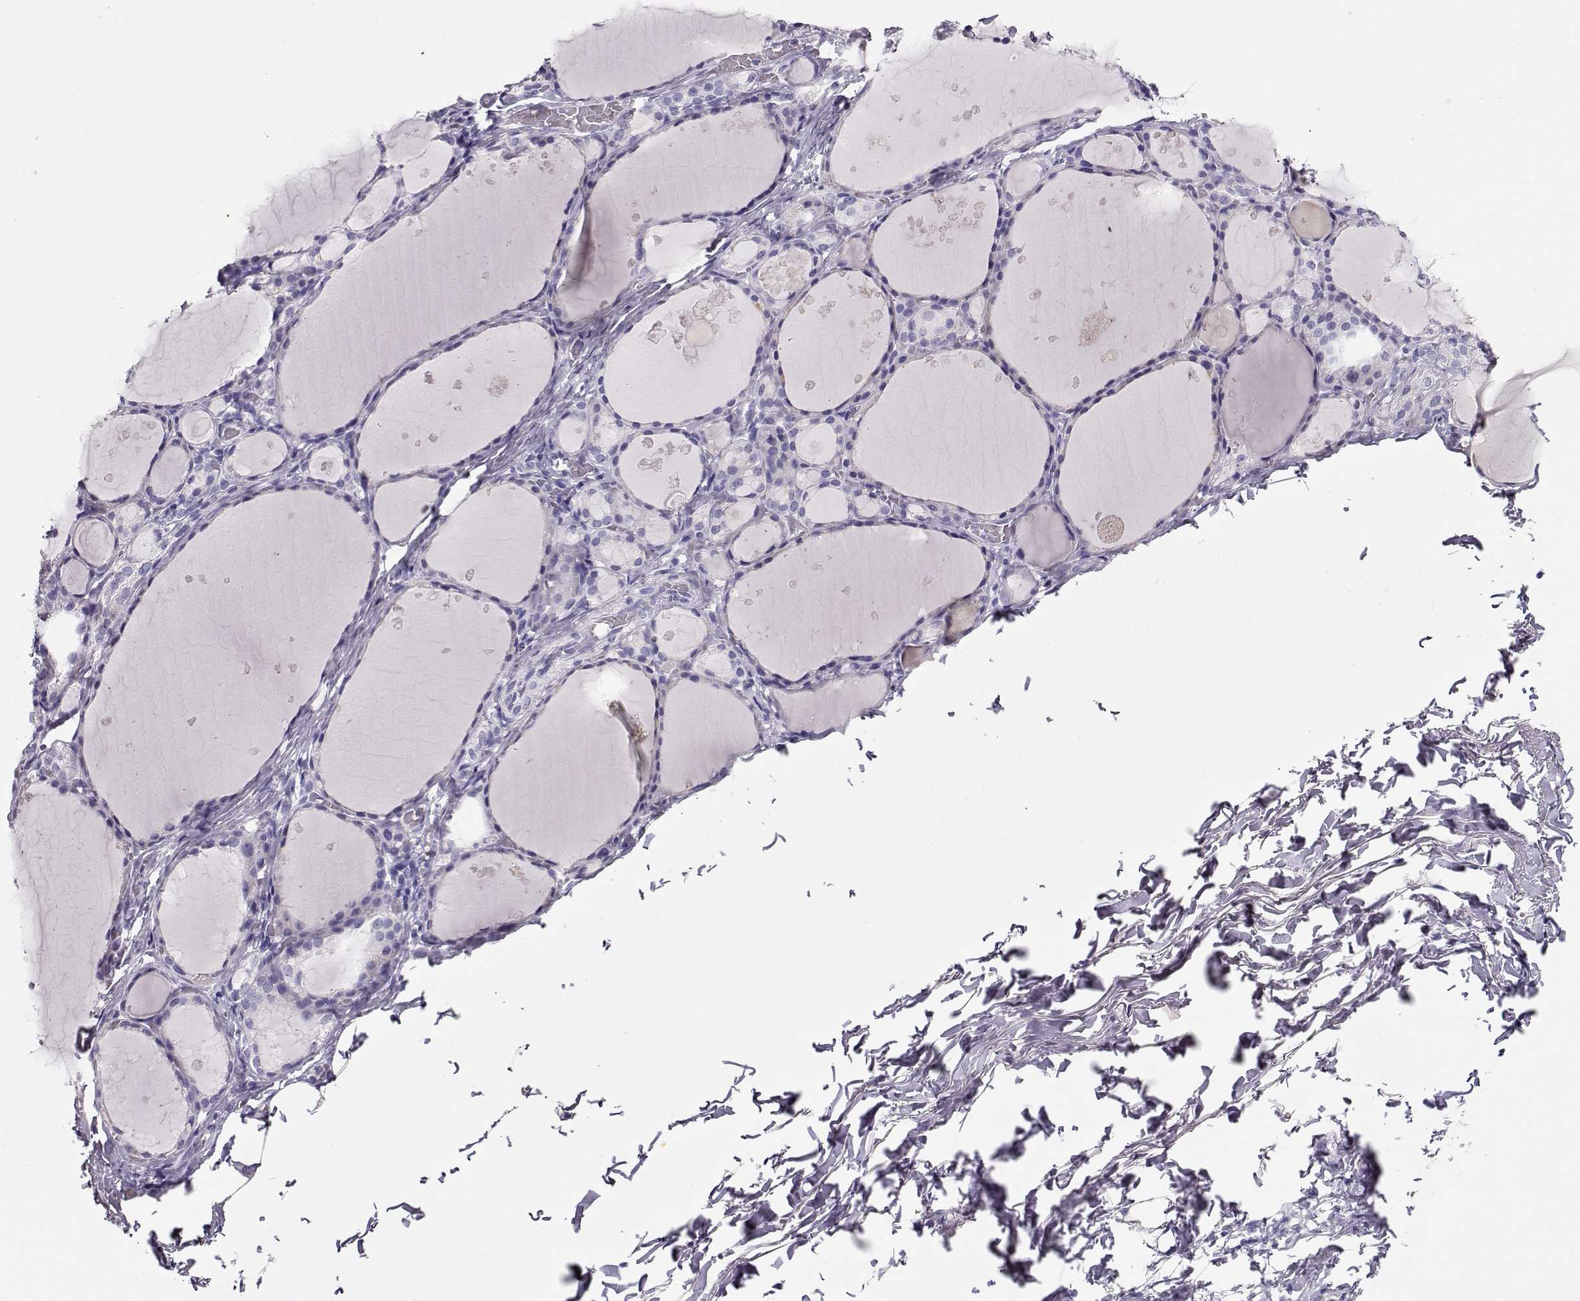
{"staining": {"intensity": "negative", "quantity": "none", "location": "none"}, "tissue": "thyroid gland", "cell_type": "Glandular cells", "image_type": "normal", "snomed": [{"axis": "morphology", "description": "Normal tissue, NOS"}, {"axis": "topography", "description": "Thyroid gland"}], "caption": "Immunohistochemical staining of unremarkable thyroid gland demonstrates no significant expression in glandular cells. (Brightfield microscopy of DAB immunohistochemistry at high magnification).", "gene": "CRX", "patient": {"sex": "male", "age": 68}}